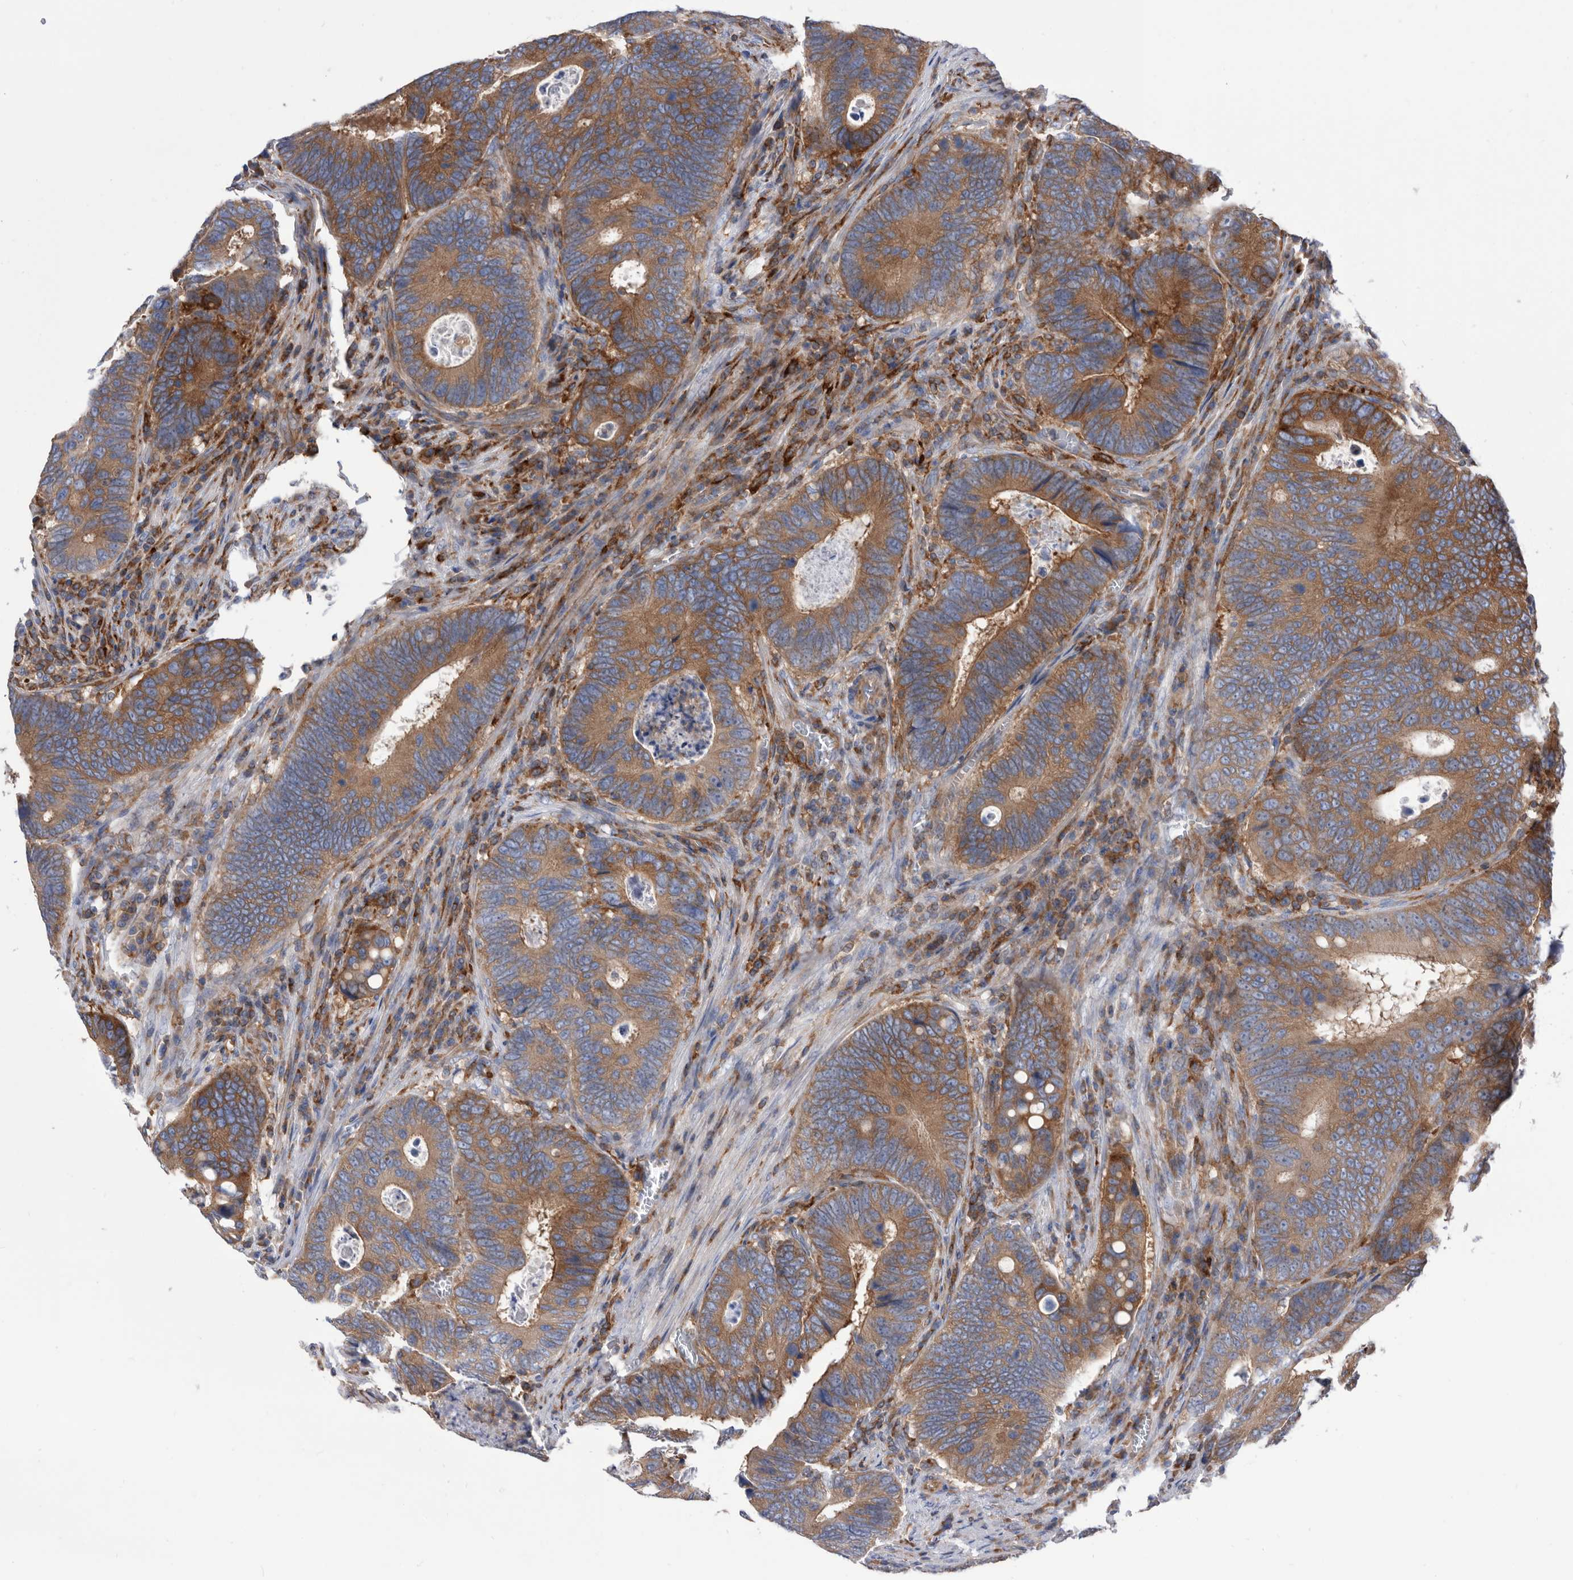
{"staining": {"intensity": "moderate", "quantity": ">75%", "location": "cytoplasmic/membranous"}, "tissue": "colorectal cancer", "cell_type": "Tumor cells", "image_type": "cancer", "snomed": [{"axis": "morphology", "description": "Adenocarcinoma, NOS"}, {"axis": "topography", "description": "Colon"}], "caption": "A histopathology image showing moderate cytoplasmic/membranous staining in approximately >75% of tumor cells in colorectal adenocarcinoma, as visualized by brown immunohistochemical staining.", "gene": "SMG7", "patient": {"sex": "male", "age": 72}}